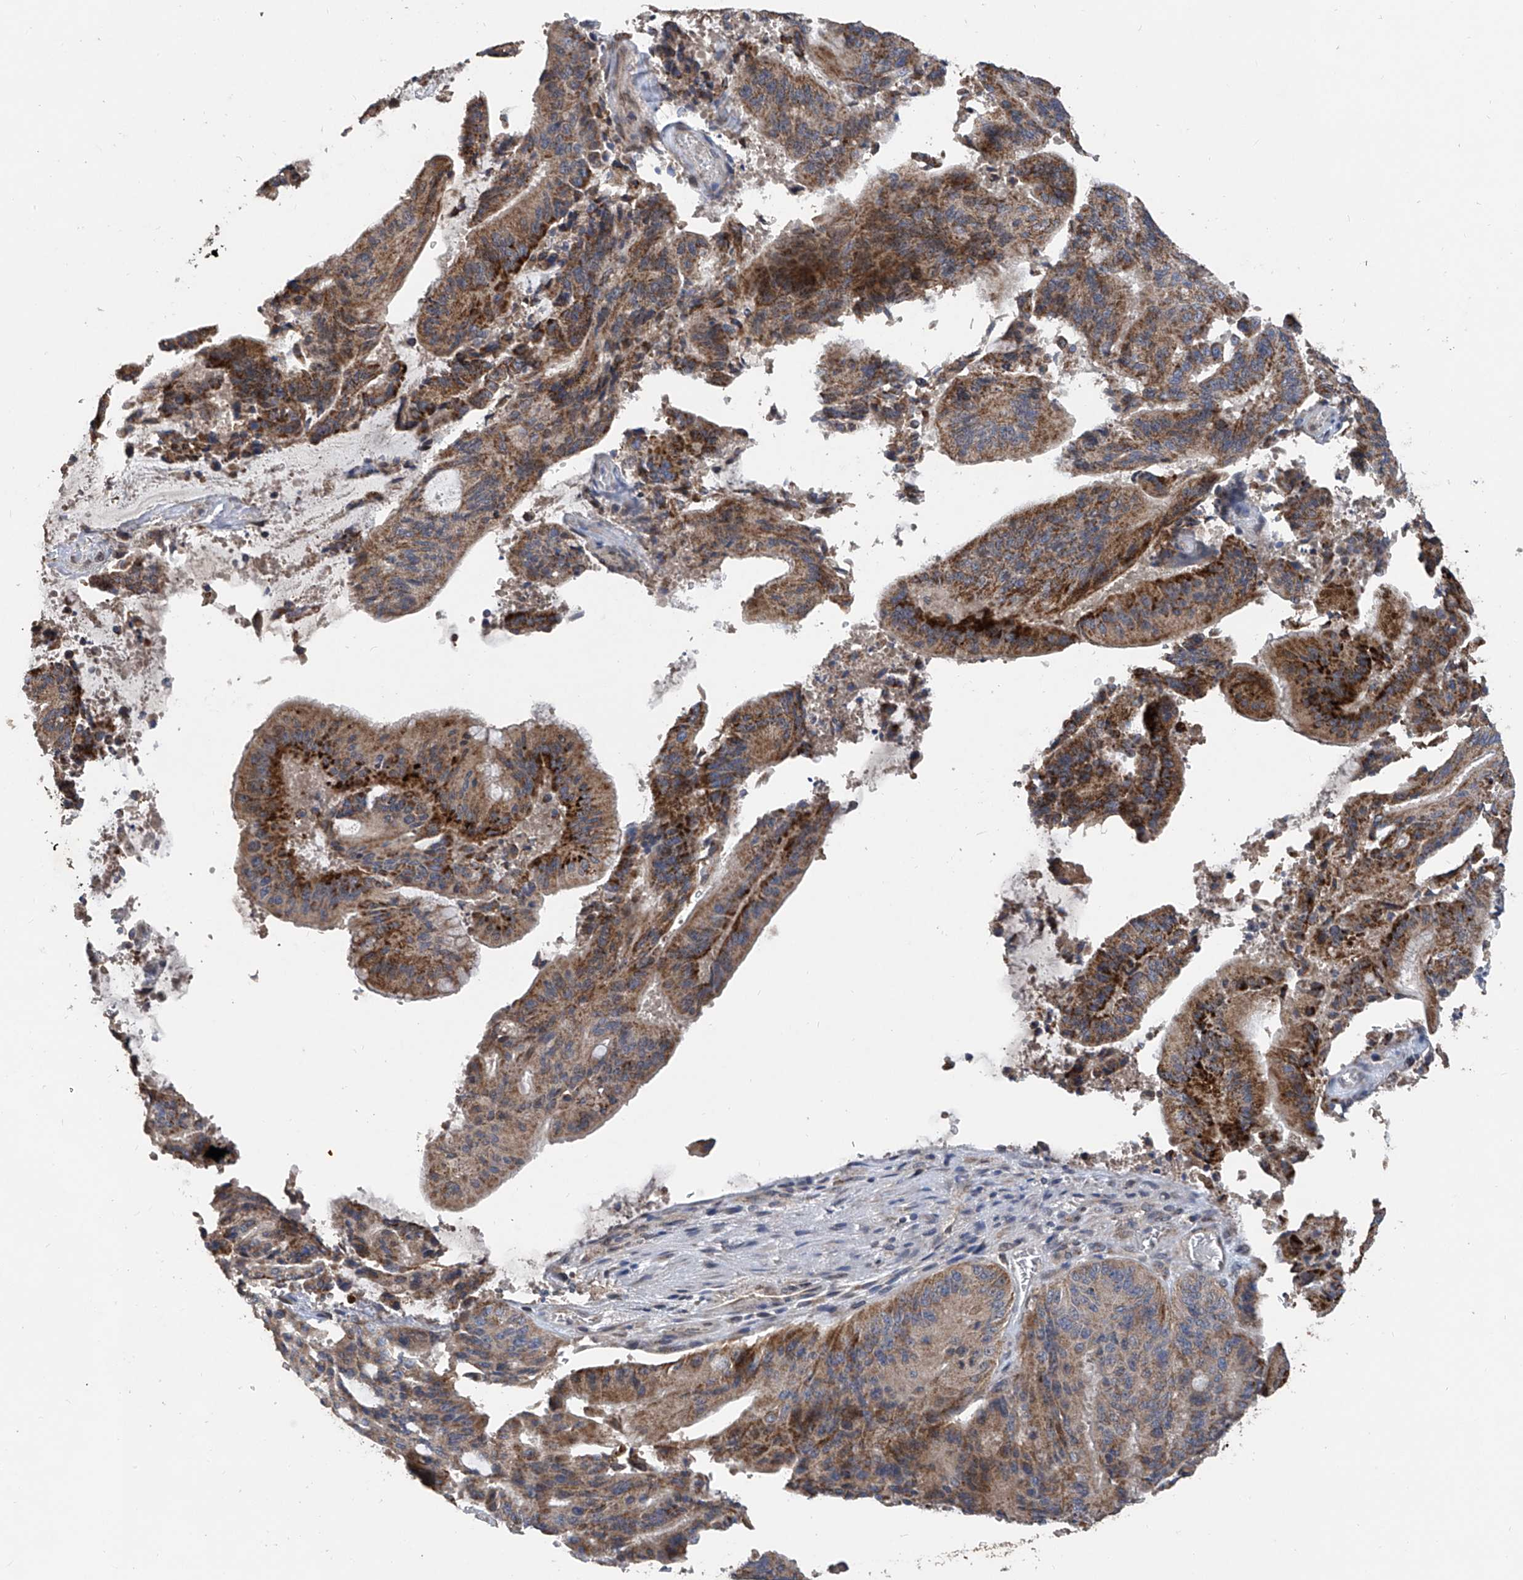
{"staining": {"intensity": "moderate", "quantity": ">75%", "location": "cytoplasmic/membranous"}, "tissue": "liver cancer", "cell_type": "Tumor cells", "image_type": "cancer", "snomed": [{"axis": "morphology", "description": "Normal tissue, NOS"}, {"axis": "morphology", "description": "Cholangiocarcinoma"}, {"axis": "topography", "description": "Liver"}, {"axis": "topography", "description": "Peripheral nerve tissue"}], "caption": "Tumor cells demonstrate medium levels of moderate cytoplasmic/membranous positivity in approximately >75% of cells in liver cancer (cholangiocarcinoma). Nuclei are stained in blue.", "gene": "BCKDHB", "patient": {"sex": "female", "age": 73}}